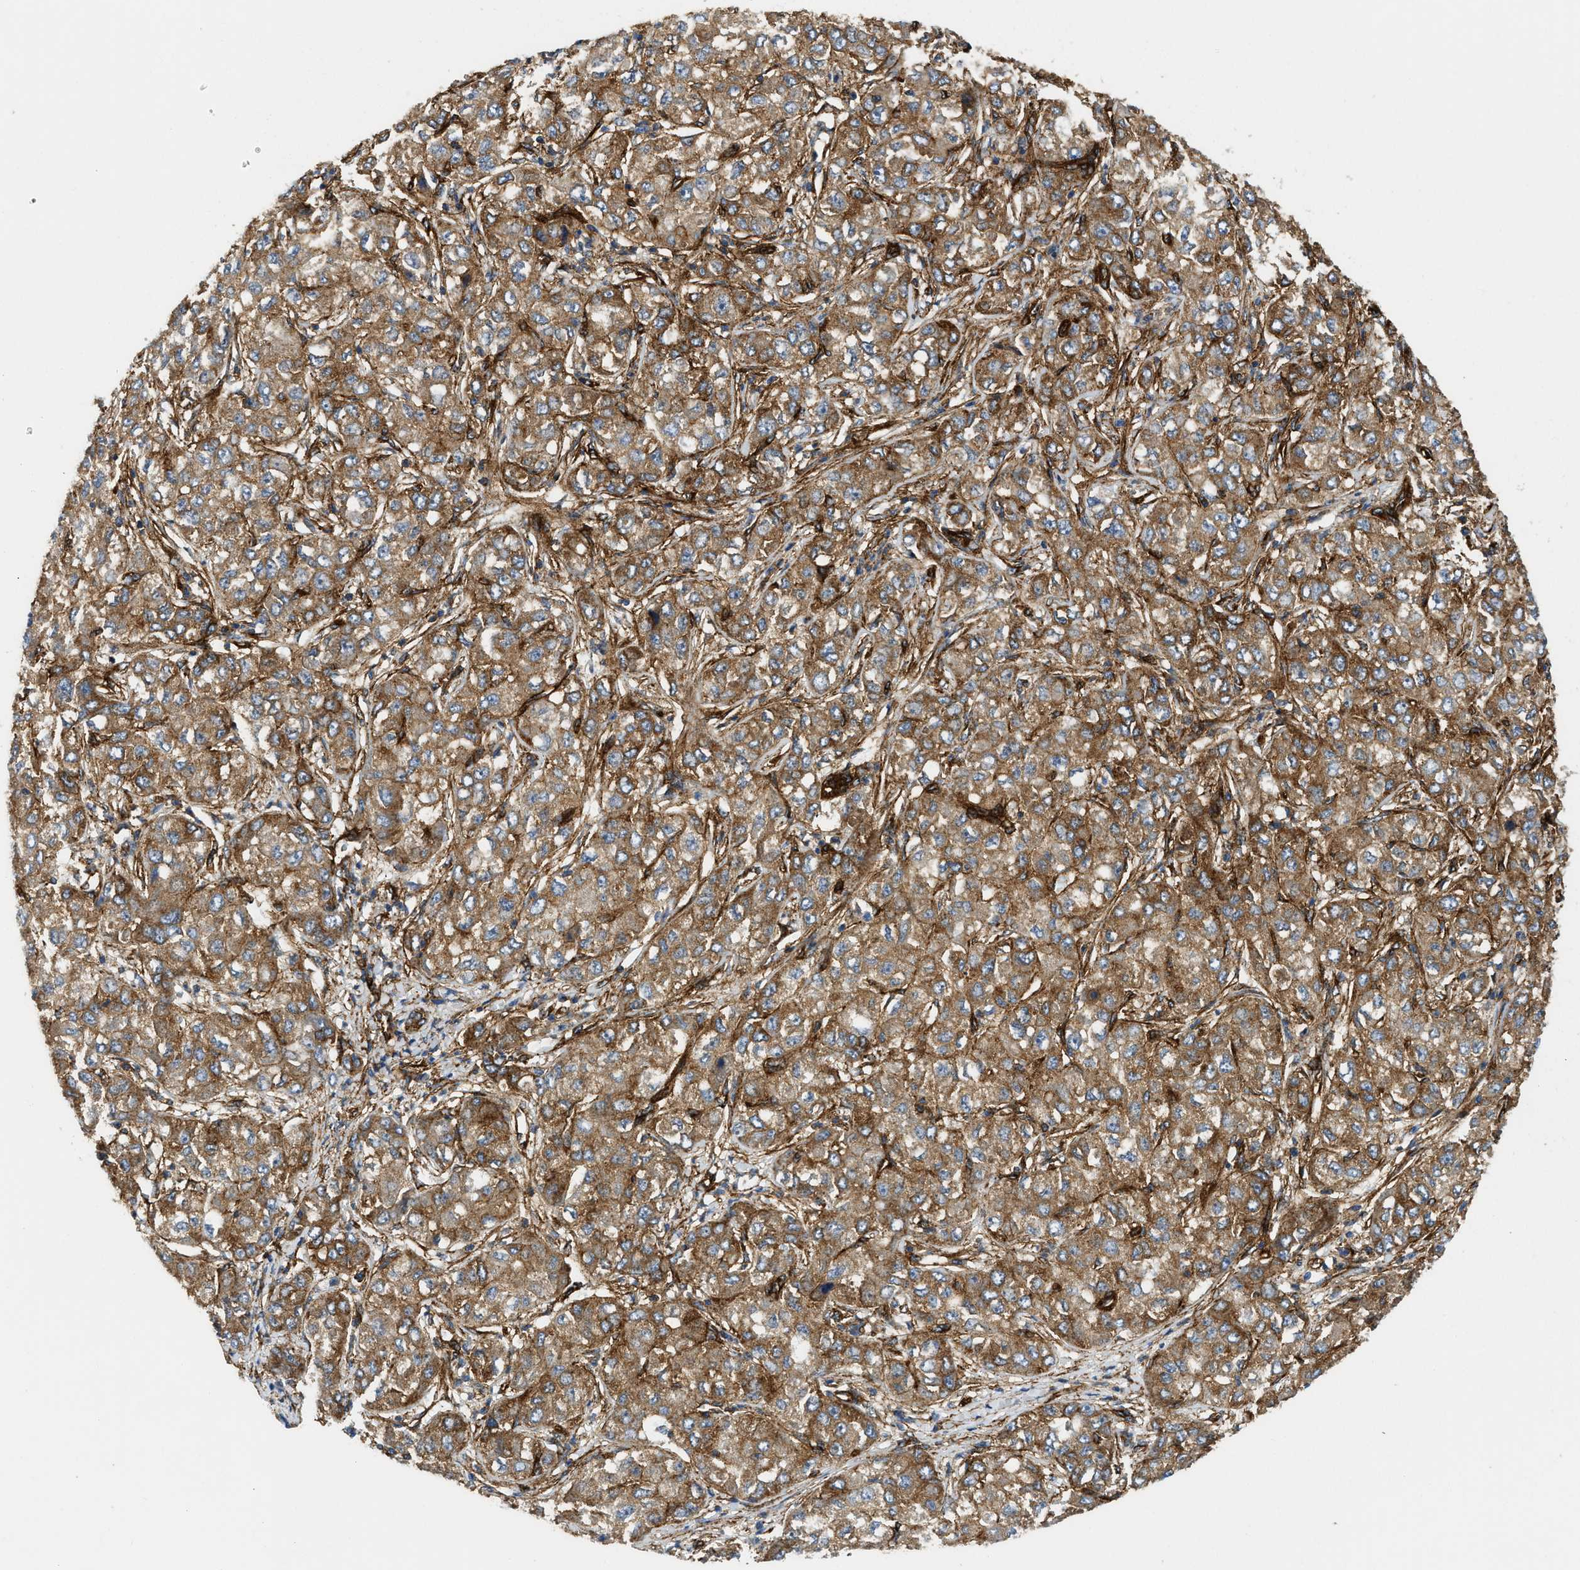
{"staining": {"intensity": "strong", "quantity": ">75%", "location": "cytoplasmic/membranous"}, "tissue": "liver cancer", "cell_type": "Tumor cells", "image_type": "cancer", "snomed": [{"axis": "morphology", "description": "Carcinoma, Hepatocellular, NOS"}, {"axis": "topography", "description": "Liver"}], "caption": "The micrograph reveals immunohistochemical staining of liver cancer (hepatocellular carcinoma). There is strong cytoplasmic/membranous positivity is seen in about >75% of tumor cells.", "gene": "HIP1", "patient": {"sex": "male", "age": 80}}